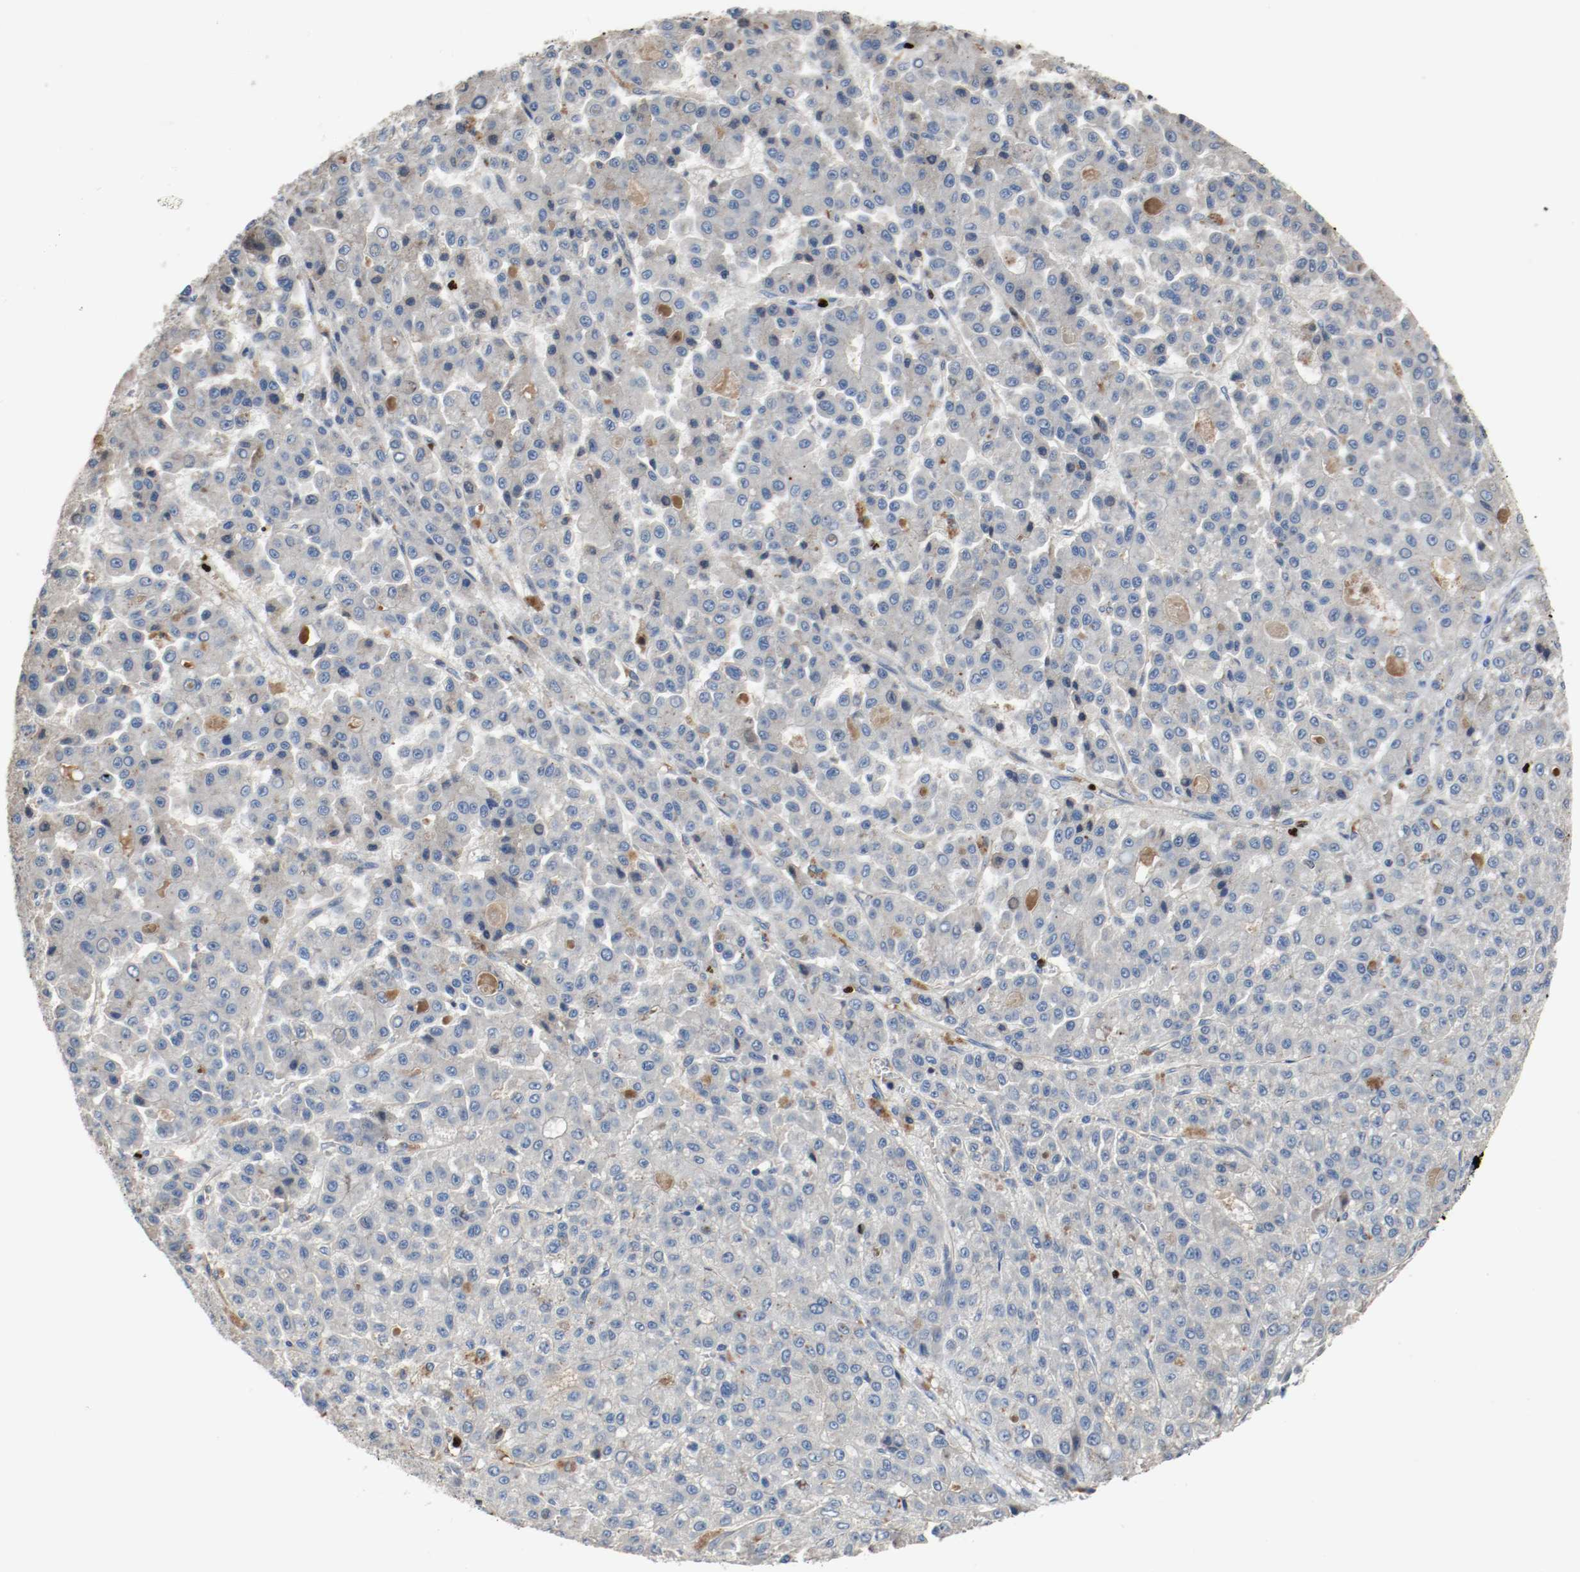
{"staining": {"intensity": "negative", "quantity": "none", "location": "none"}, "tissue": "liver cancer", "cell_type": "Tumor cells", "image_type": "cancer", "snomed": [{"axis": "morphology", "description": "Carcinoma, Hepatocellular, NOS"}, {"axis": "topography", "description": "Liver"}], "caption": "High magnification brightfield microscopy of liver hepatocellular carcinoma stained with DAB (3,3'-diaminobenzidine) (brown) and counterstained with hematoxylin (blue): tumor cells show no significant staining.", "gene": "BLK", "patient": {"sex": "male", "age": 70}}